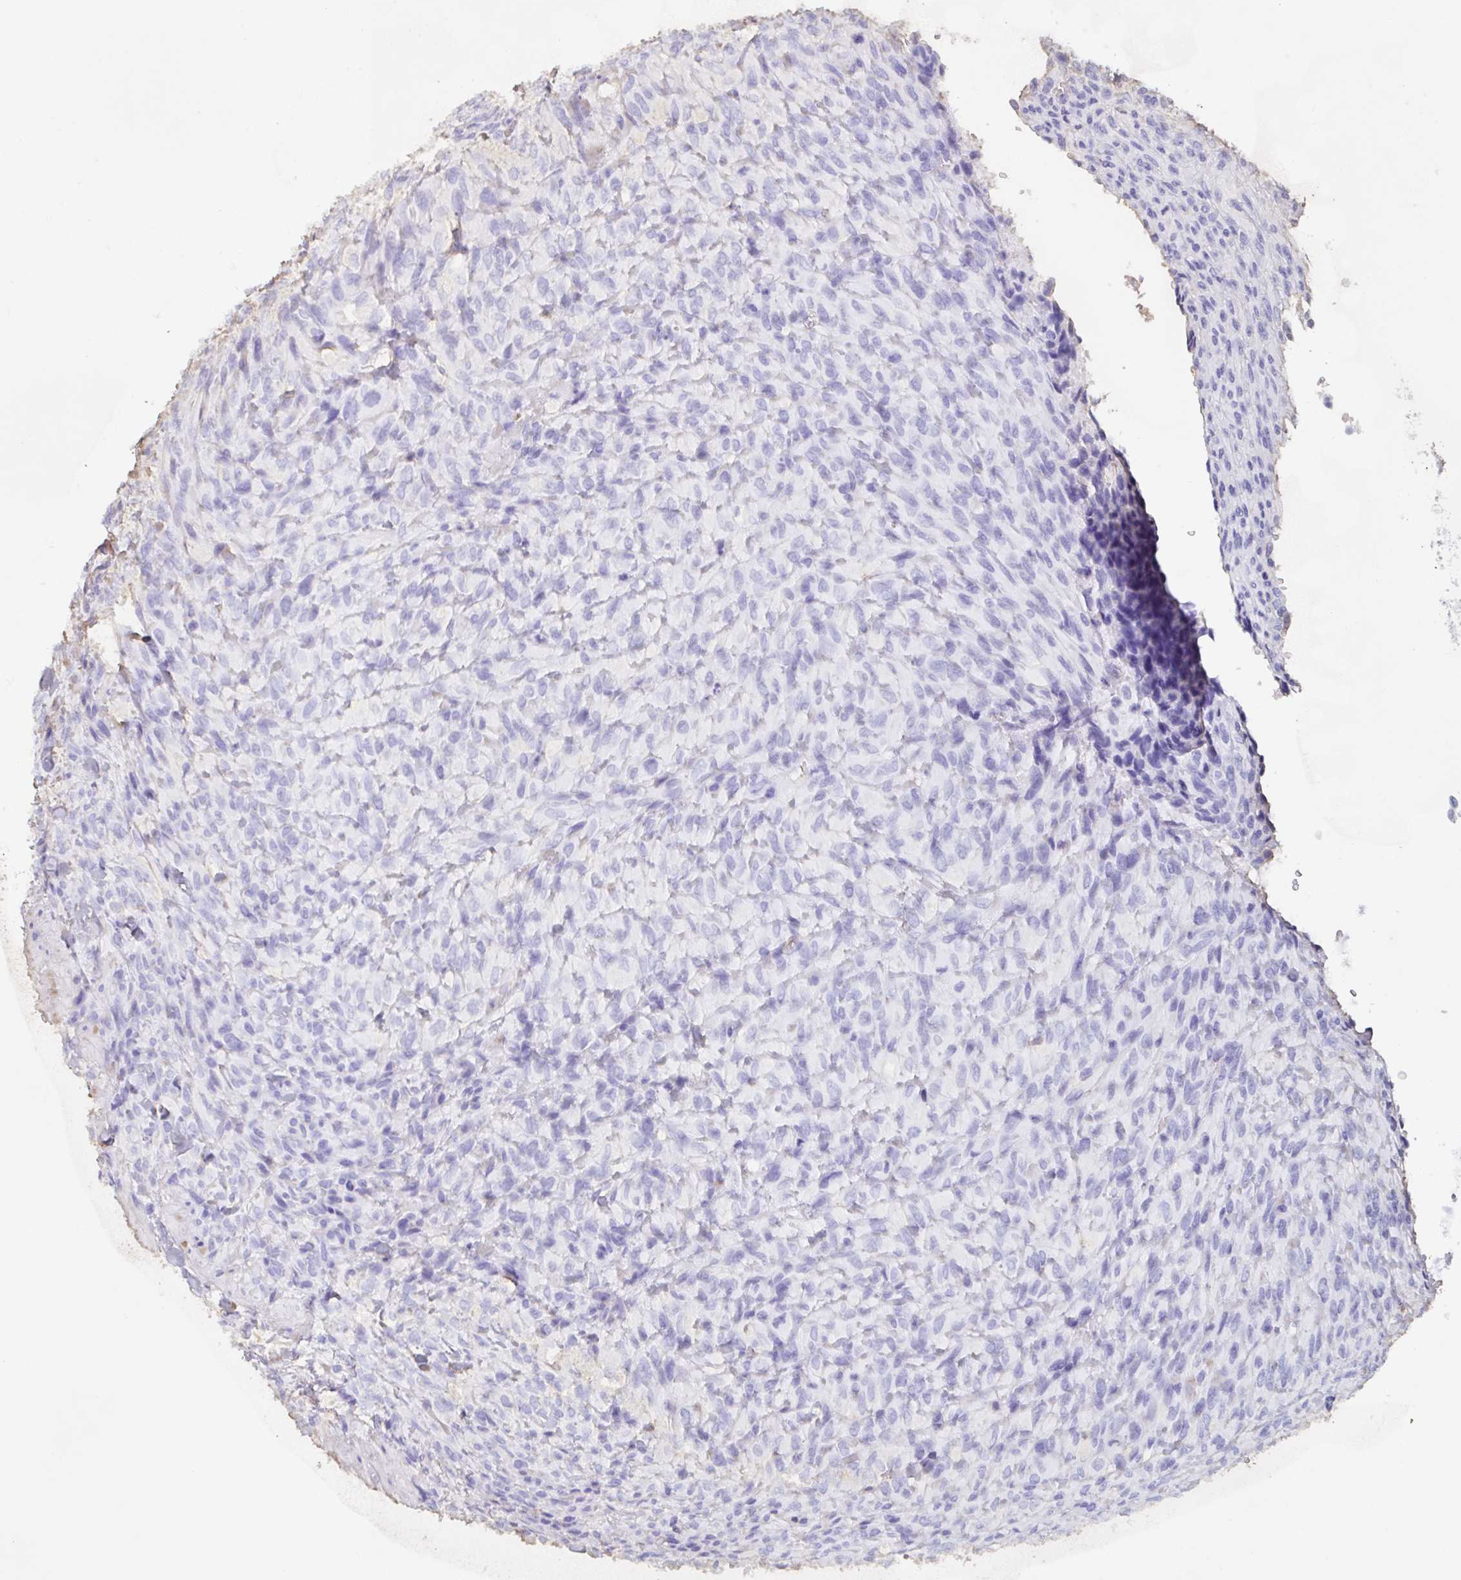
{"staining": {"intensity": "negative", "quantity": "none", "location": "none"}, "tissue": "renal cancer", "cell_type": "Tumor cells", "image_type": "cancer", "snomed": [{"axis": "morphology", "description": "Adenocarcinoma, NOS"}, {"axis": "topography", "description": "Kidney"}], "caption": "Tumor cells show no significant expression in adenocarcinoma (renal). The staining was performed using DAB to visualize the protein expression in brown, while the nuclei were stained in blue with hematoxylin (Magnification: 20x).", "gene": "AGFG2", "patient": {"sex": "male", "age": 58}}